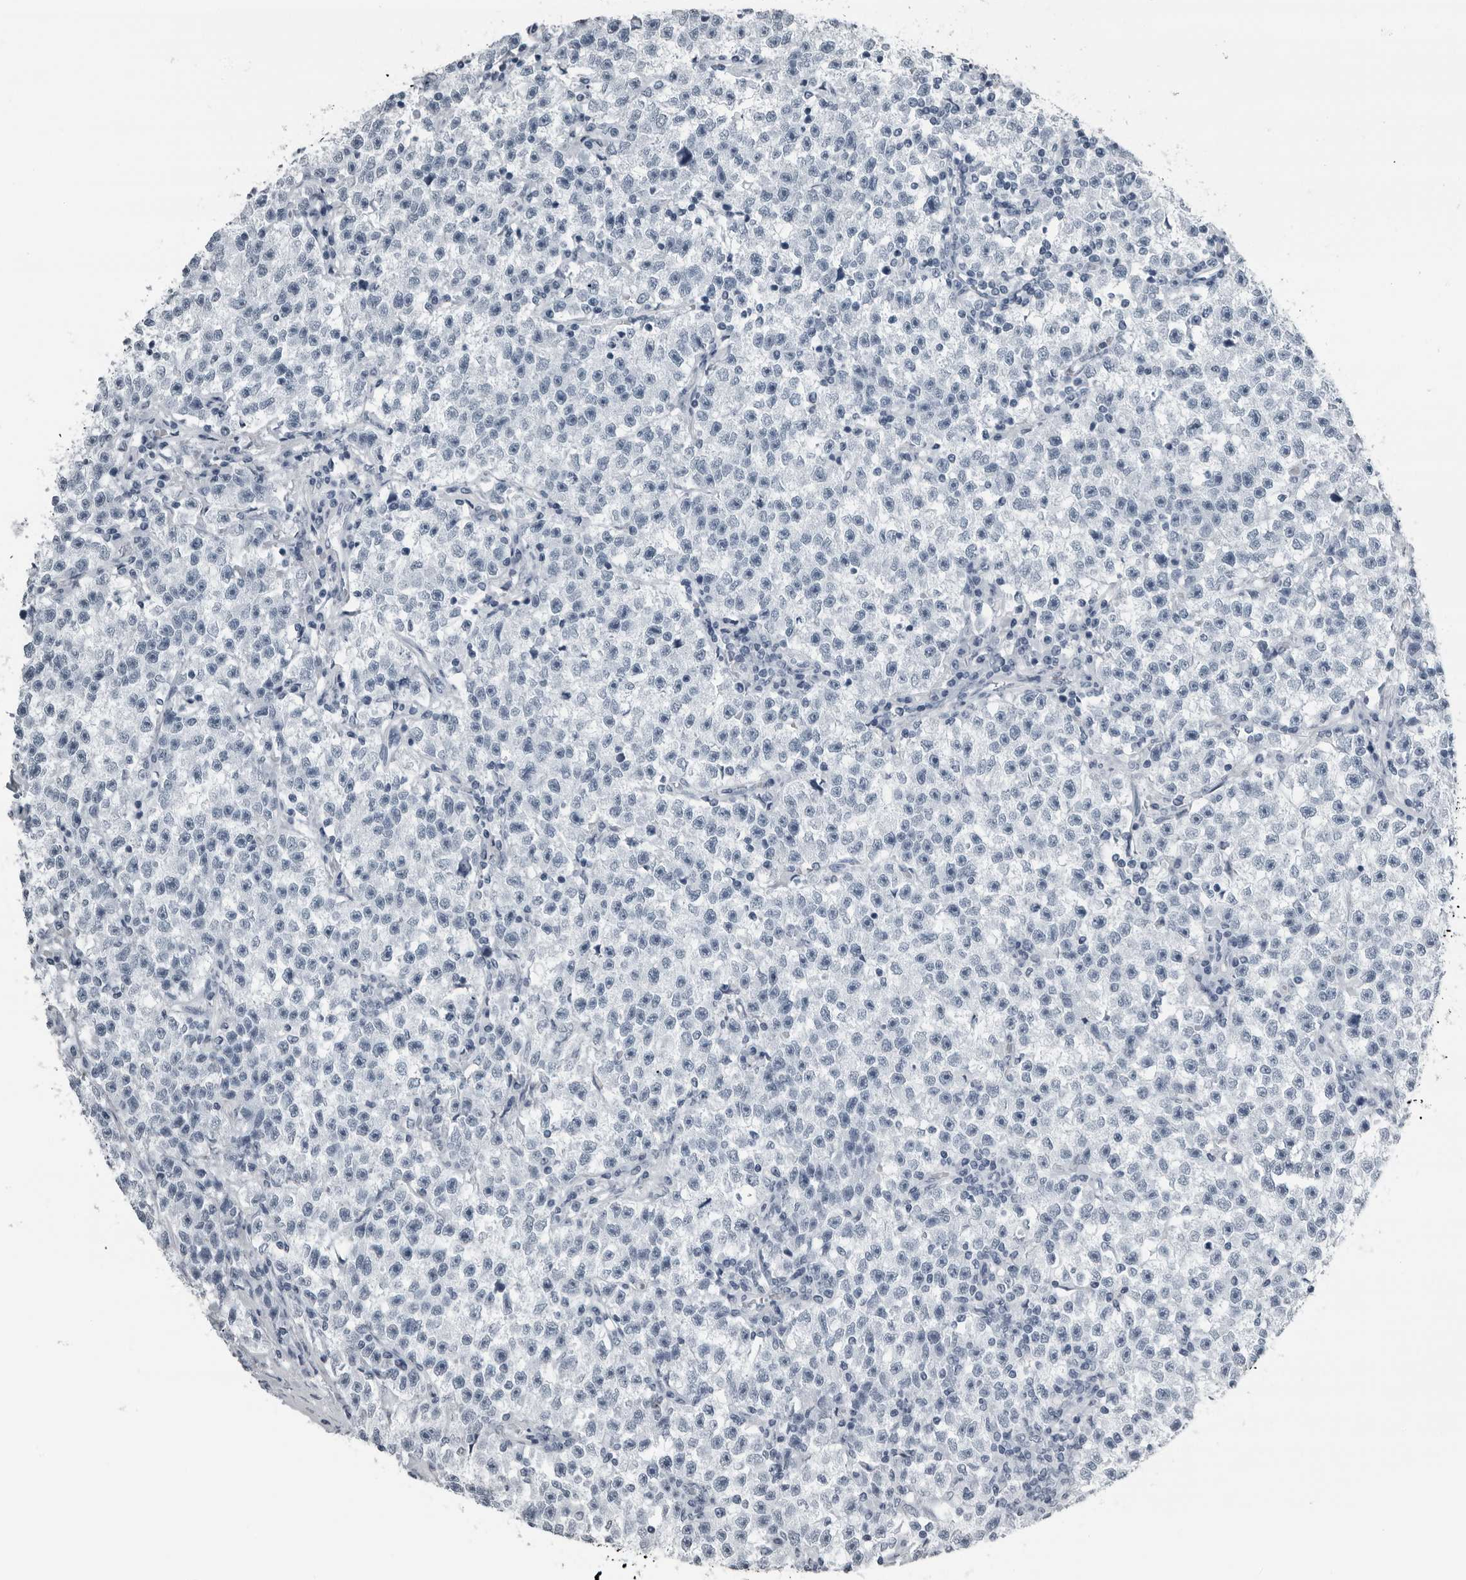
{"staining": {"intensity": "negative", "quantity": "none", "location": "none"}, "tissue": "testis cancer", "cell_type": "Tumor cells", "image_type": "cancer", "snomed": [{"axis": "morphology", "description": "Seminoma, NOS"}, {"axis": "topography", "description": "Testis"}], "caption": "Tumor cells are negative for protein expression in human testis cancer (seminoma). (Immunohistochemistry, brightfield microscopy, high magnification).", "gene": "PRSS1", "patient": {"sex": "male", "age": 22}}